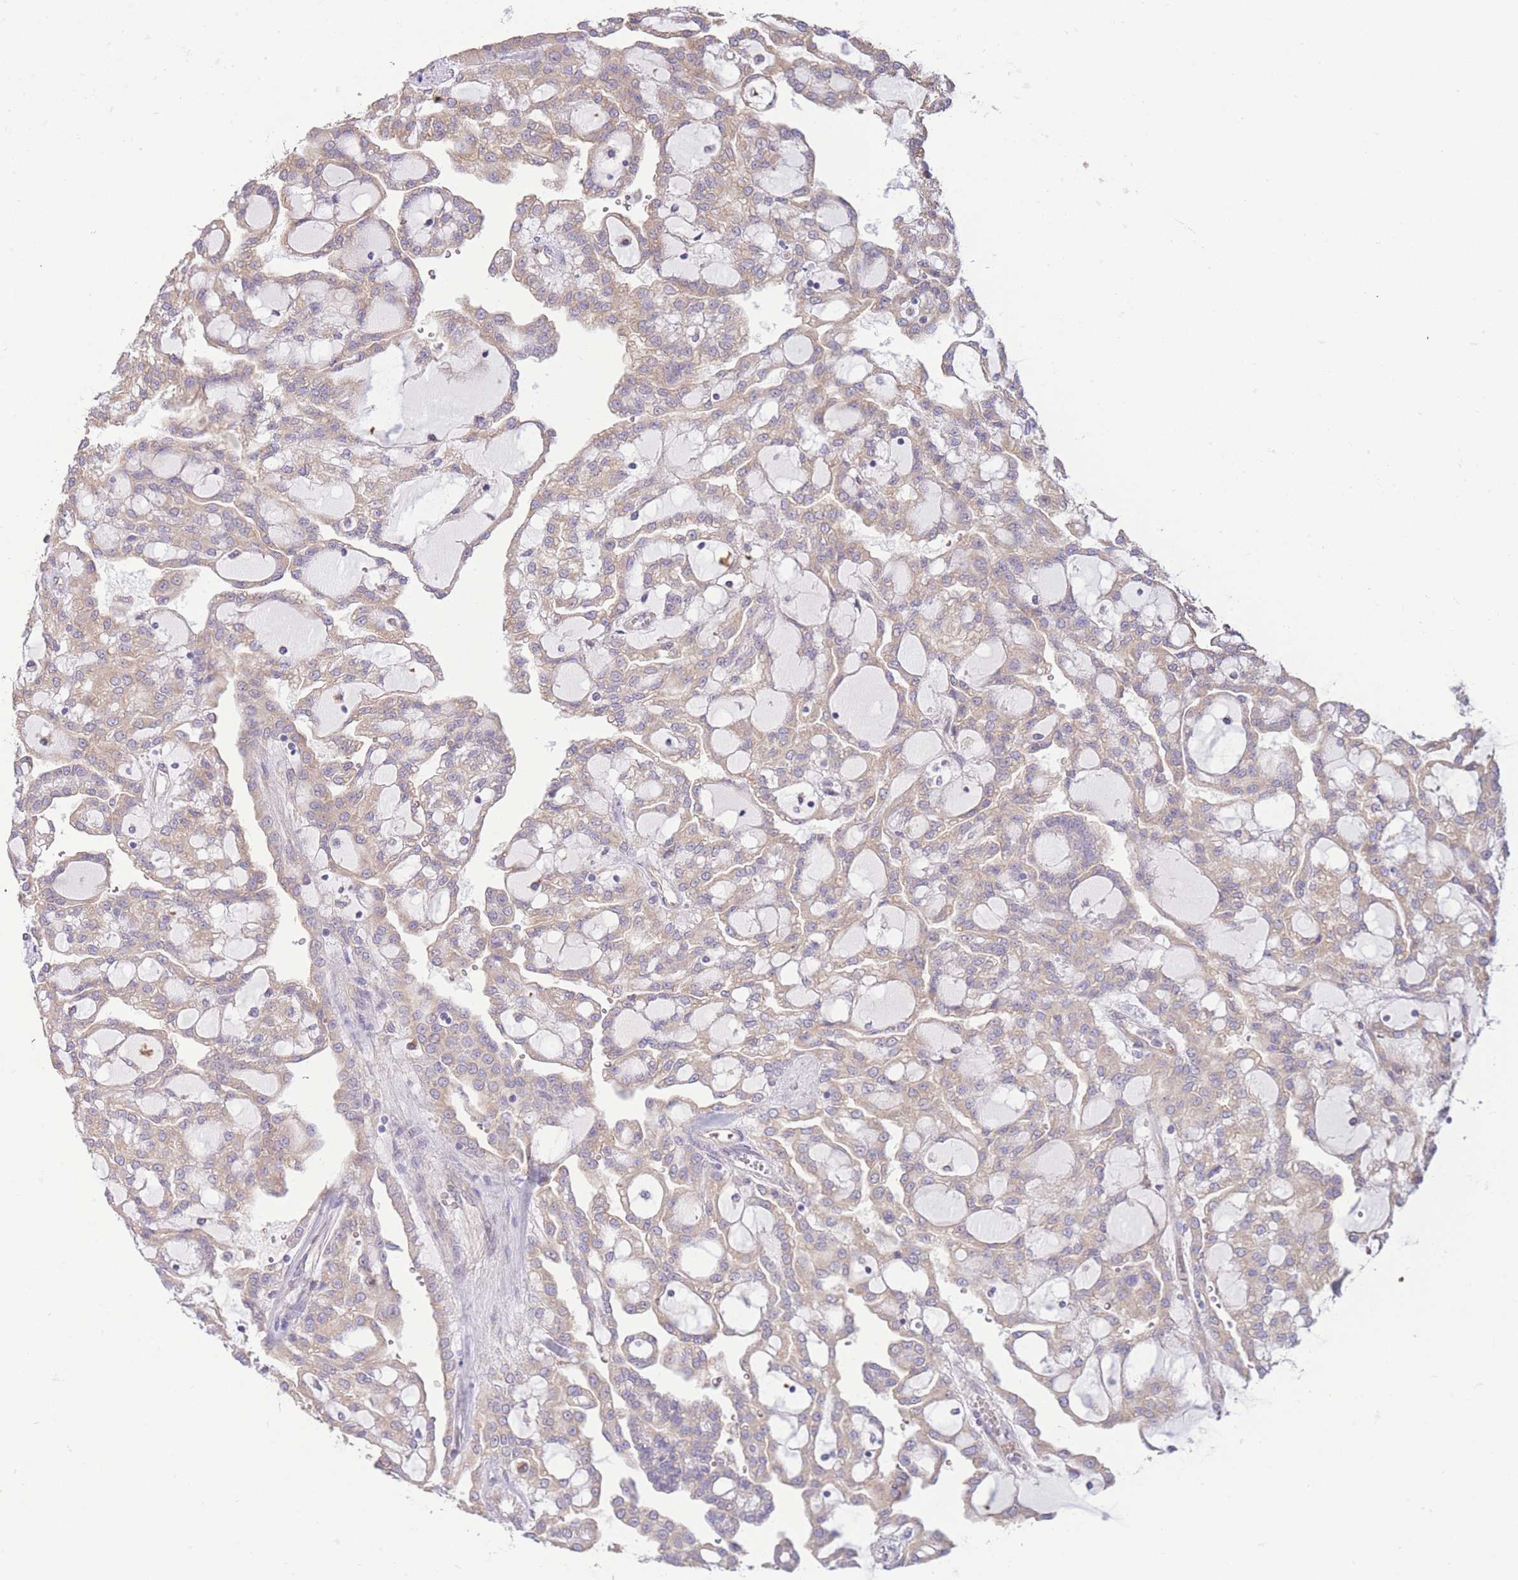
{"staining": {"intensity": "moderate", "quantity": ">75%", "location": "cytoplasmic/membranous"}, "tissue": "renal cancer", "cell_type": "Tumor cells", "image_type": "cancer", "snomed": [{"axis": "morphology", "description": "Adenocarcinoma, NOS"}, {"axis": "topography", "description": "Kidney"}], "caption": "A brown stain labels moderate cytoplasmic/membranous positivity of a protein in human renal adenocarcinoma tumor cells. The protein of interest is shown in brown color, while the nuclei are stained blue.", "gene": "BEX1", "patient": {"sex": "male", "age": 63}}